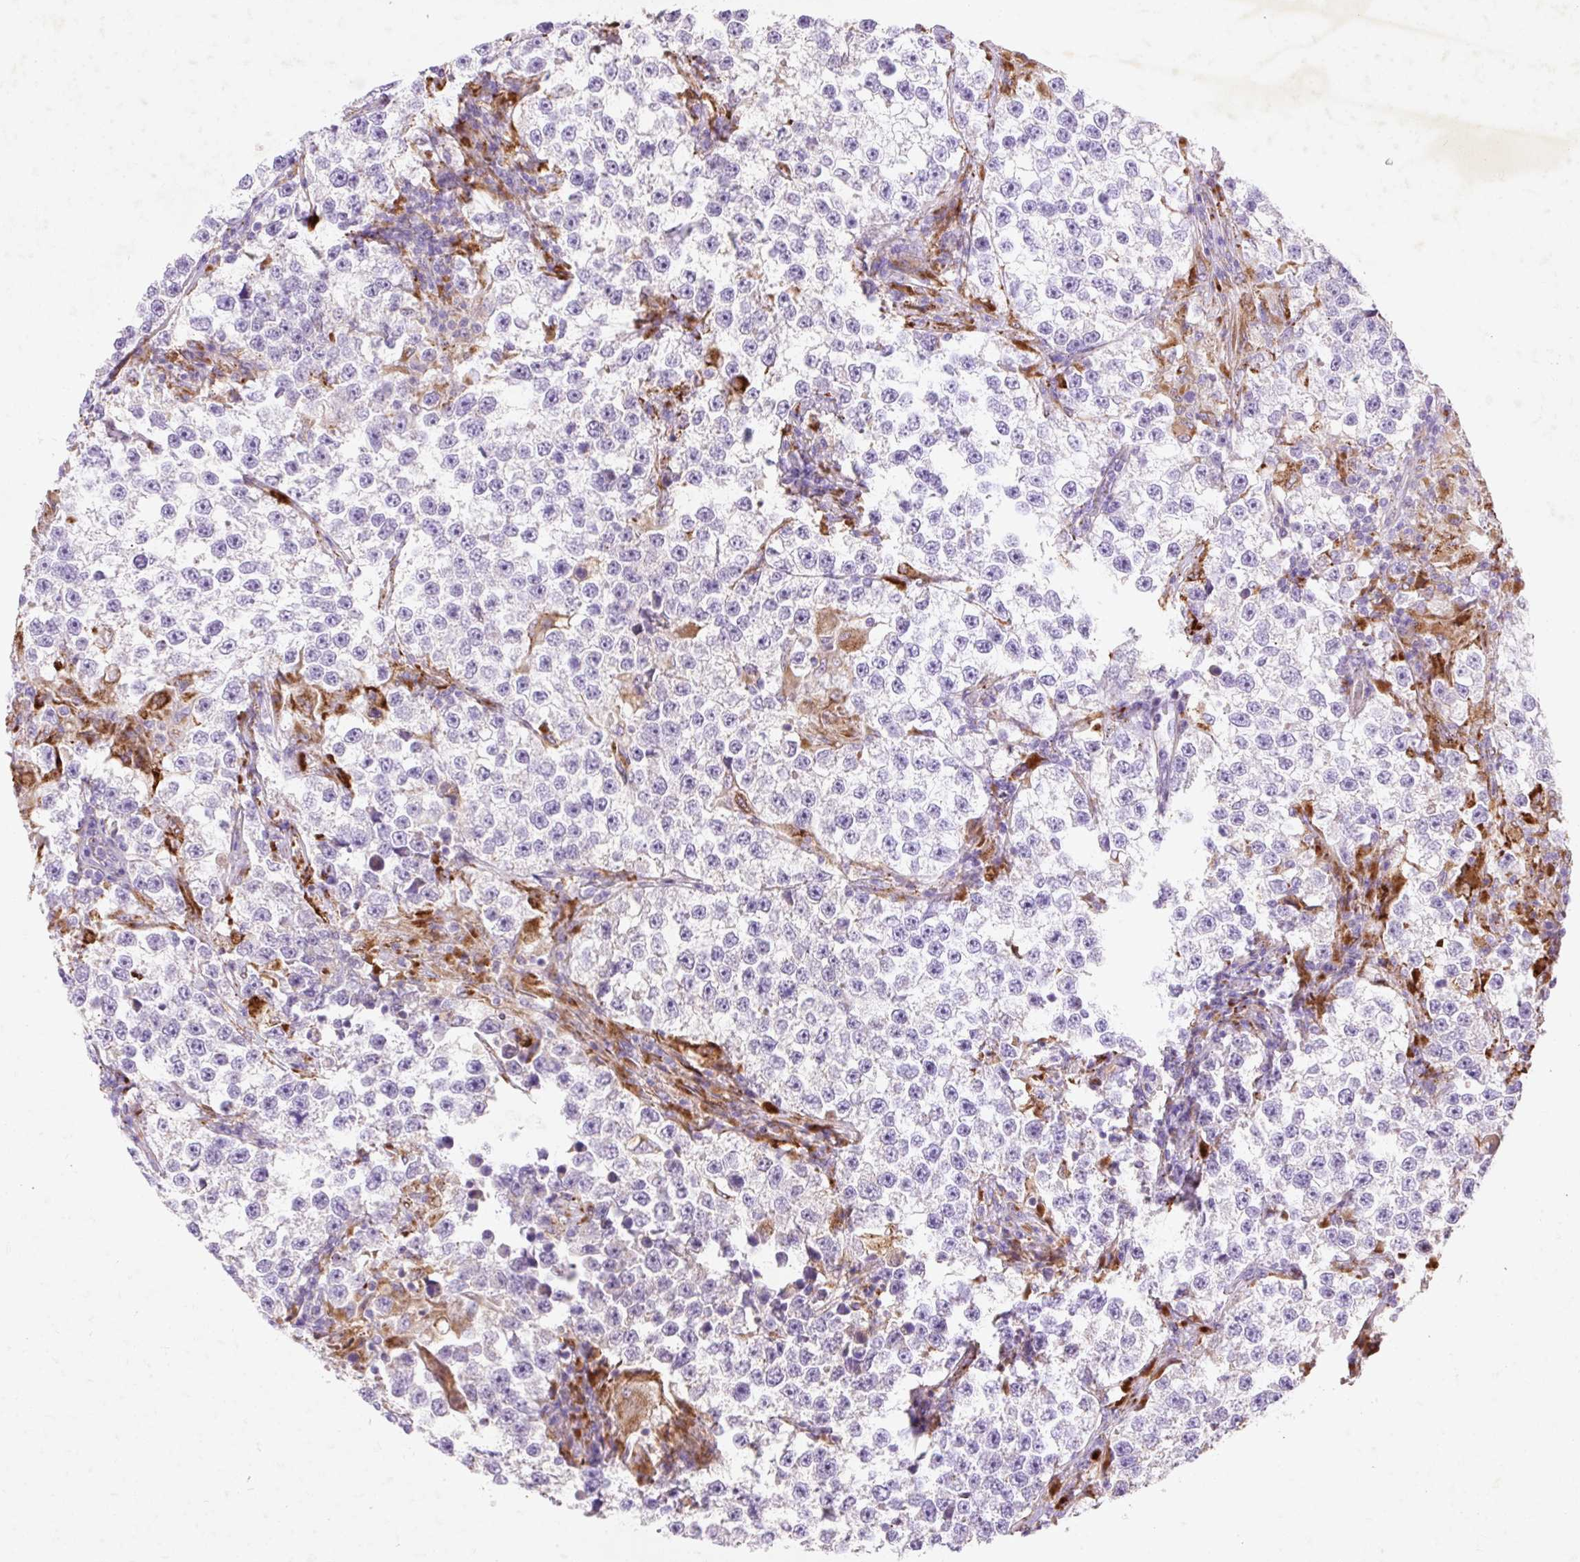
{"staining": {"intensity": "negative", "quantity": "none", "location": "none"}, "tissue": "testis cancer", "cell_type": "Tumor cells", "image_type": "cancer", "snomed": [{"axis": "morphology", "description": "Seminoma, NOS"}, {"axis": "topography", "description": "Testis"}], "caption": "Seminoma (testis) was stained to show a protein in brown. There is no significant expression in tumor cells.", "gene": "HEXA", "patient": {"sex": "male", "age": 46}}